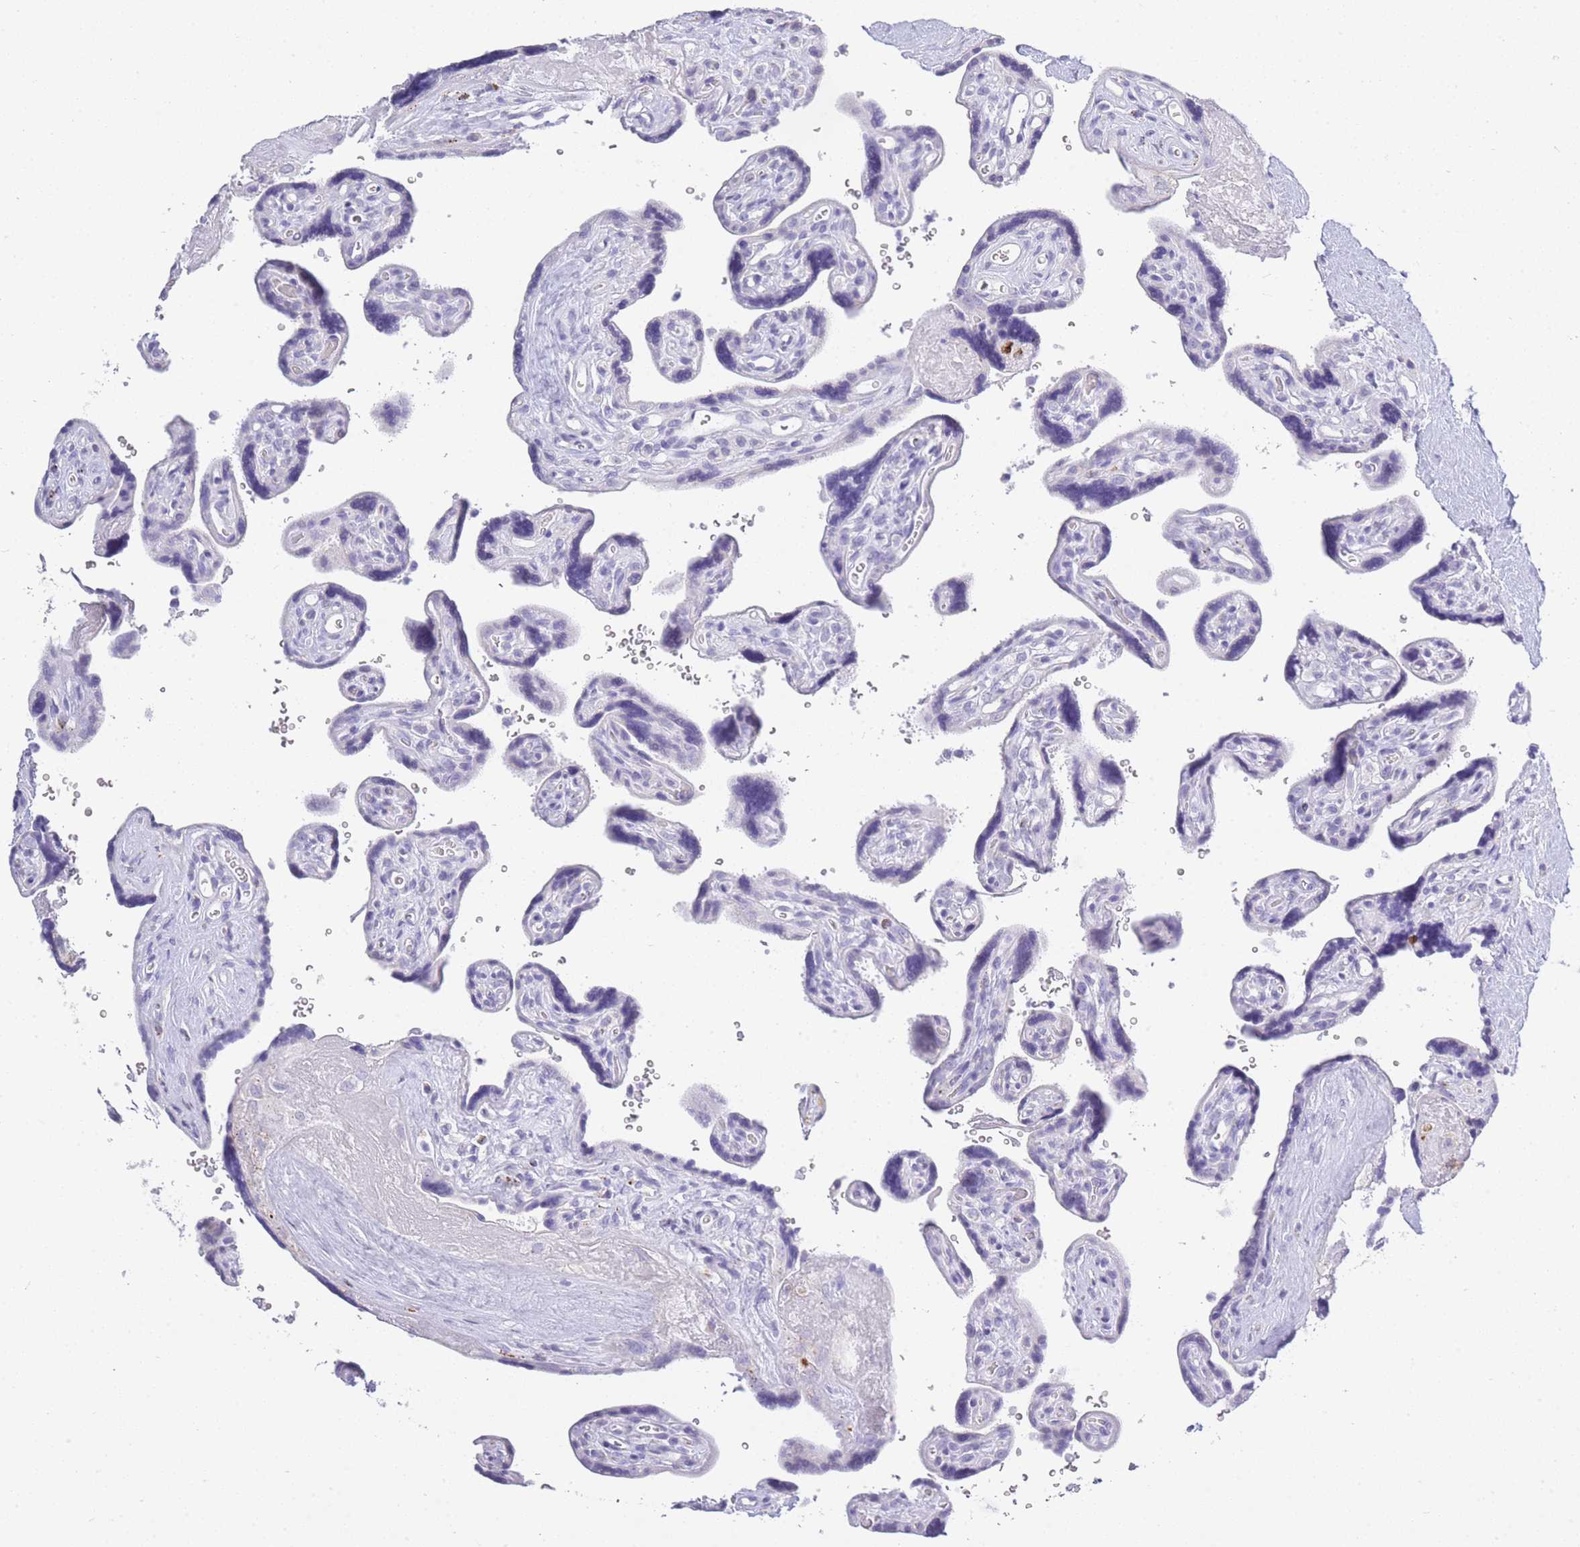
{"staining": {"intensity": "moderate", "quantity": "<25%", "location": "cytoplasmic/membranous"}, "tissue": "placenta", "cell_type": "Decidual cells", "image_type": "normal", "snomed": [{"axis": "morphology", "description": "Normal tissue, NOS"}, {"axis": "topography", "description": "Placenta"}], "caption": "About <25% of decidual cells in benign human placenta display moderate cytoplasmic/membranous protein expression as visualized by brown immunohistochemical staining.", "gene": "RHO", "patient": {"sex": "female", "age": 39}}